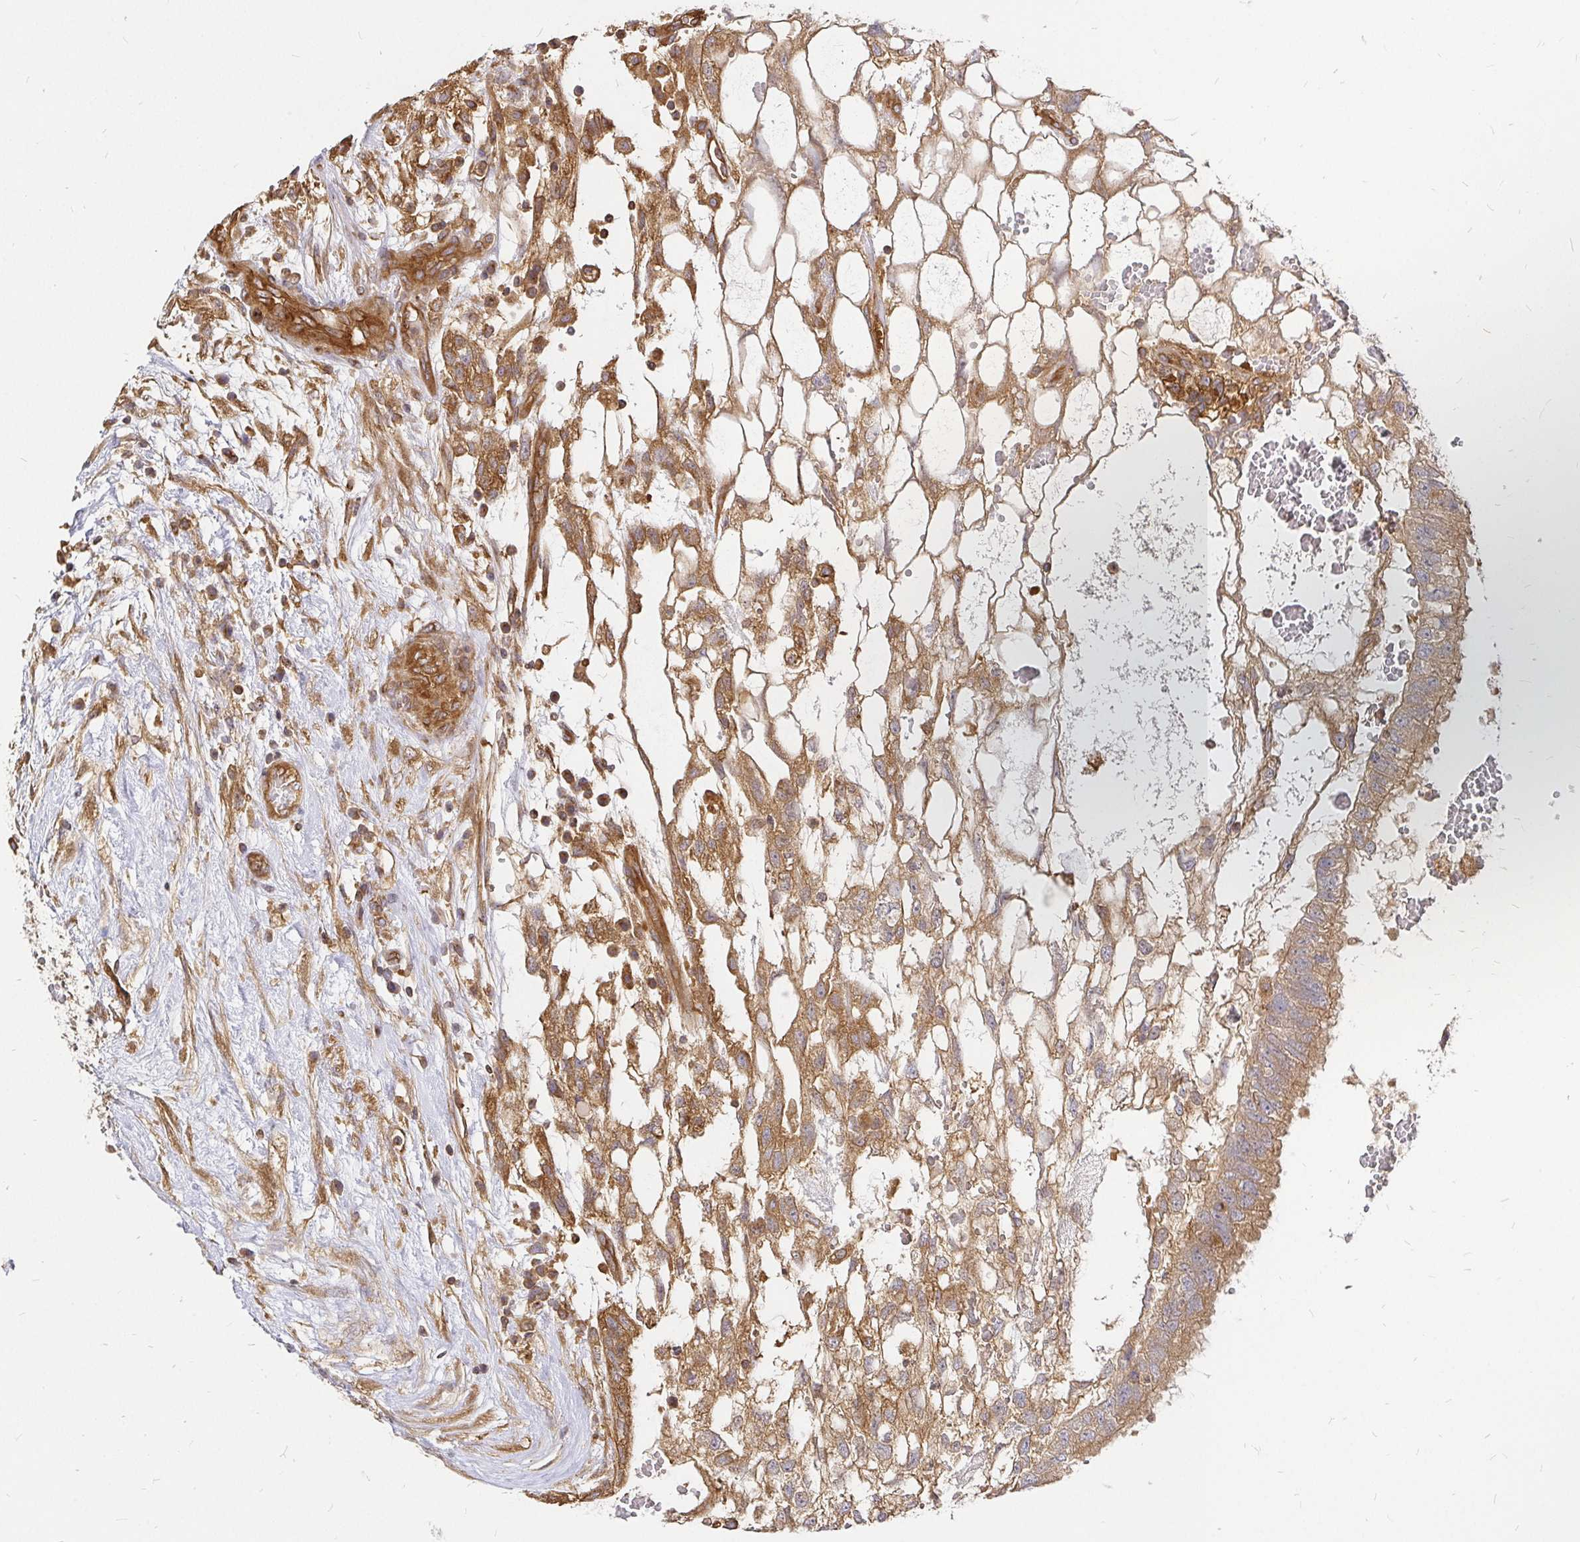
{"staining": {"intensity": "moderate", "quantity": ">75%", "location": "cytoplasmic/membranous"}, "tissue": "testis cancer", "cell_type": "Tumor cells", "image_type": "cancer", "snomed": [{"axis": "morphology", "description": "Normal tissue, NOS"}, {"axis": "morphology", "description": "Carcinoma, Embryonal, NOS"}, {"axis": "topography", "description": "Testis"}], "caption": "DAB immunohistochemical staining of human embryonal carcinoma (testis) exhibits moderate cytoplasmic/membranous protein staining in approximately >75% of tumor cells.", "gene": "KIF5B", "patient": {"sex": "male", "age": 32}}